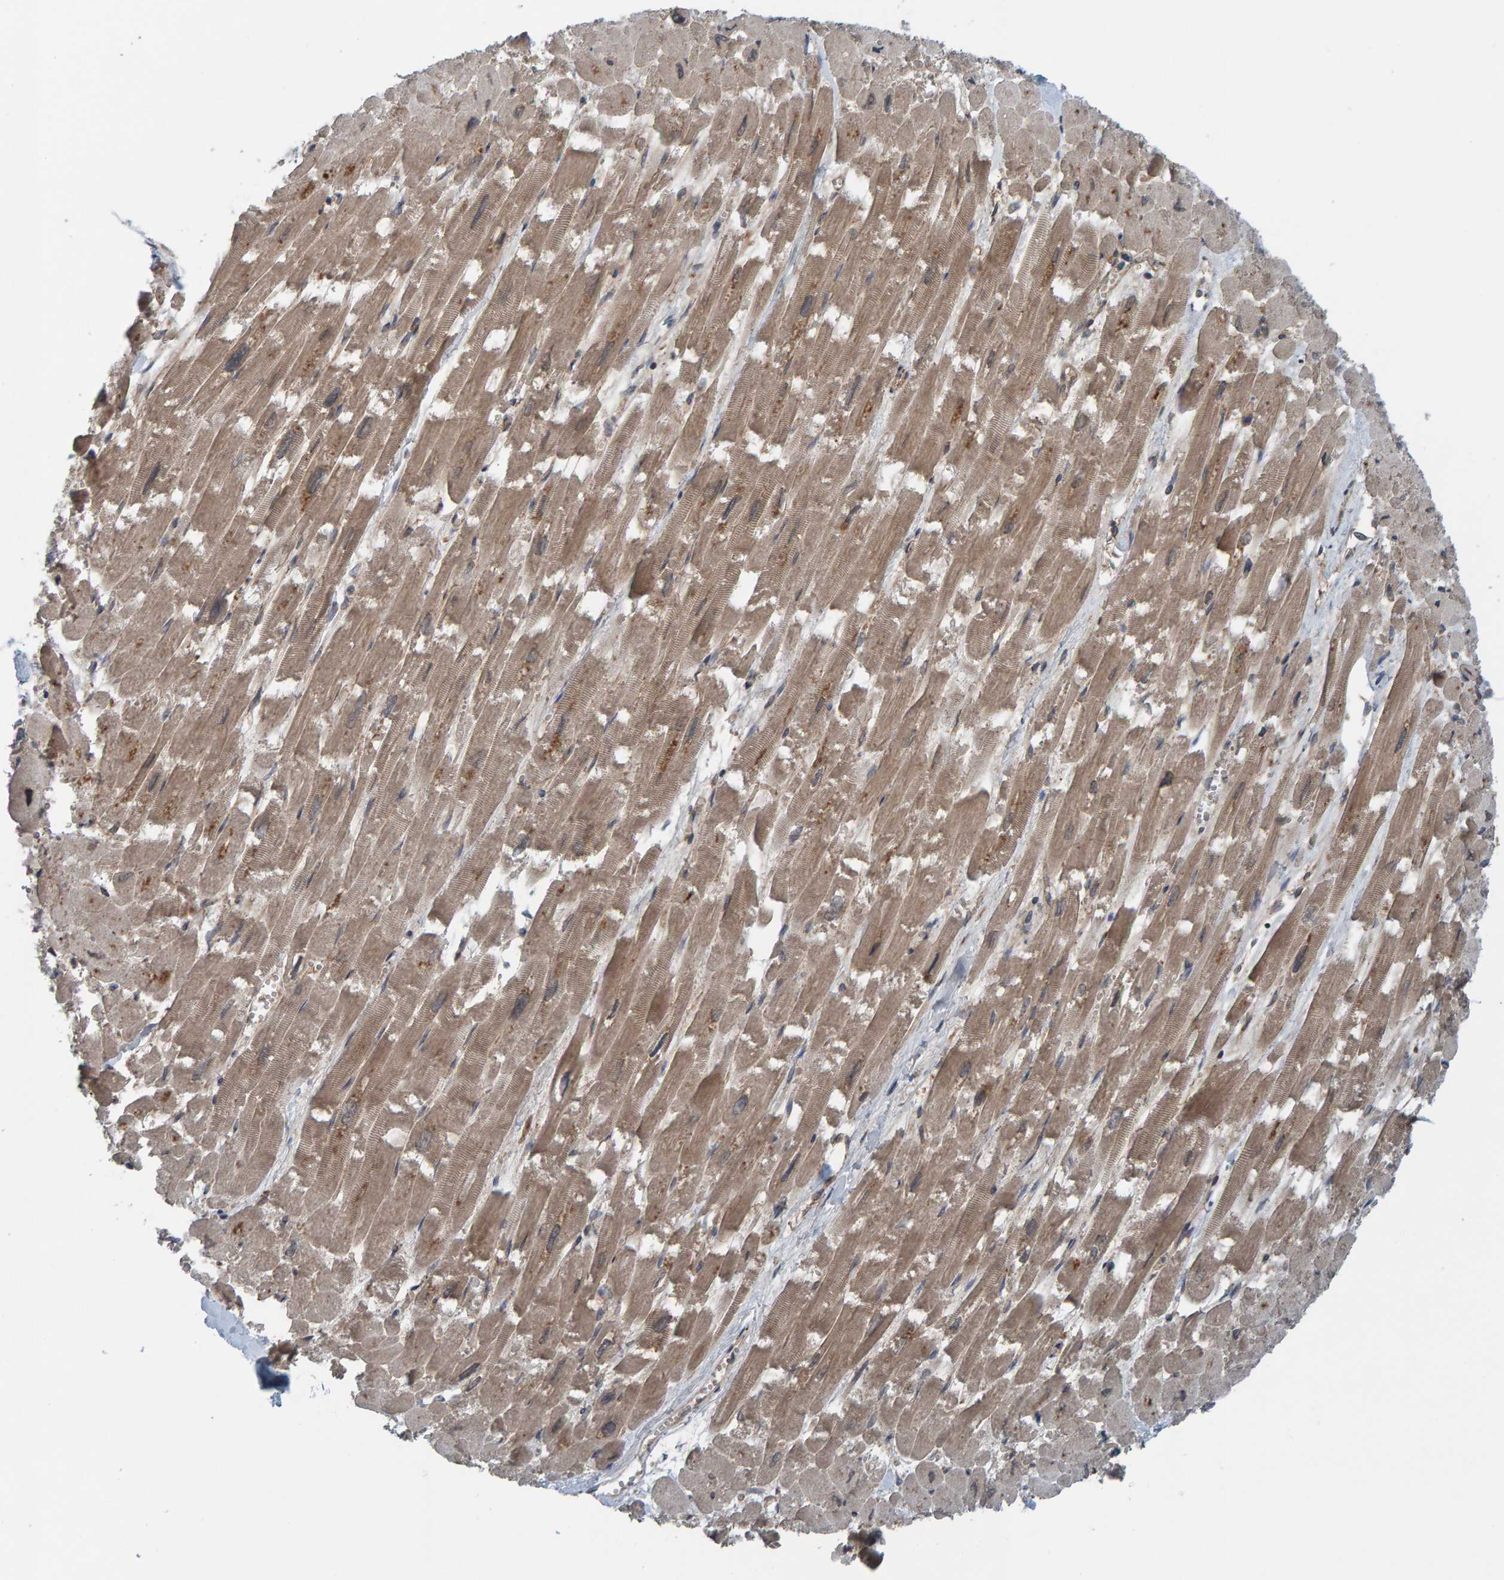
{"staining": {"intensity": "moderate", "quantity": ">75%", "location": "cytoplasmic/membranous"}, "tissue": "heart muscle", "cell_type": "Cardiomyocytes", "image_type": "normal", "snomed": [{"axis": "morphology", "description": "Normal tissue, NOS"}, {"axis": "topography", "description": "Heart"}], "caption": "High-power microscopy captured an IHC histopathology image of benign heart muscle, revealing moderate cytoplasmic/membranous staining in approximately >75% of cardiomyocytes.", "gene": "CUEDC1", "patient": {"sex": "male", "age": 54}}